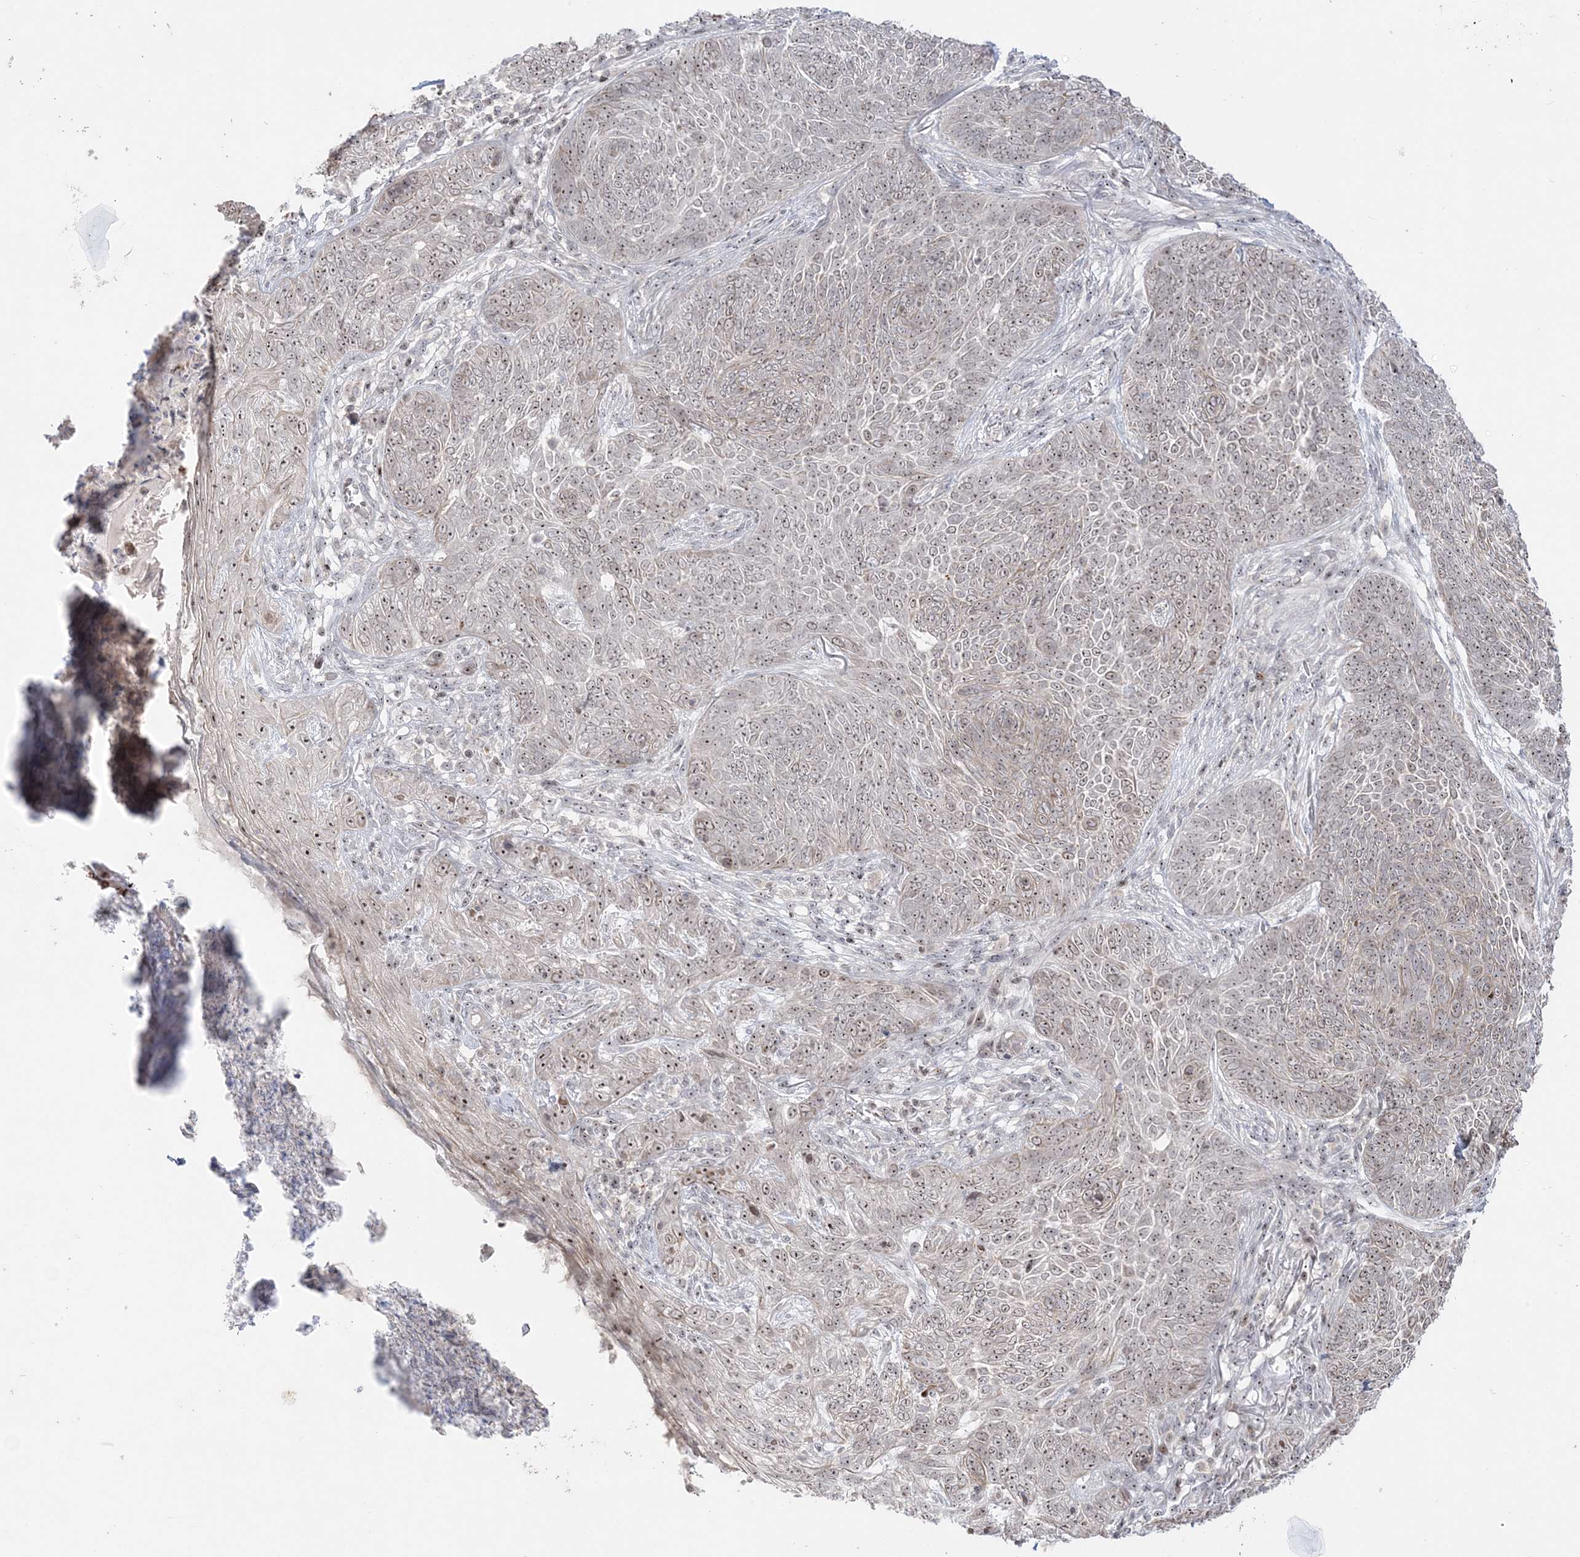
{"staining": {"intensity": "weak", "quantity": "25%-75%", "location": "nuclear"}, "tissue": "skin cancer", "cell_type": "Tumor cells", "image_type": "cancer", "snomed": [{"axis": "morphology", "description": "Basal cell carcinoma"}, {"axis": "topography", "description": "Skin"}], "caption": "Weak nuclear protein expression is identified in about 25%-75% of tumor cells in skin basal cell carcinoma. (IHC, brightfield microscopy, high magnification).", "gene": "SH3BP4", "patient": {"sex": "male", "age": 85}}